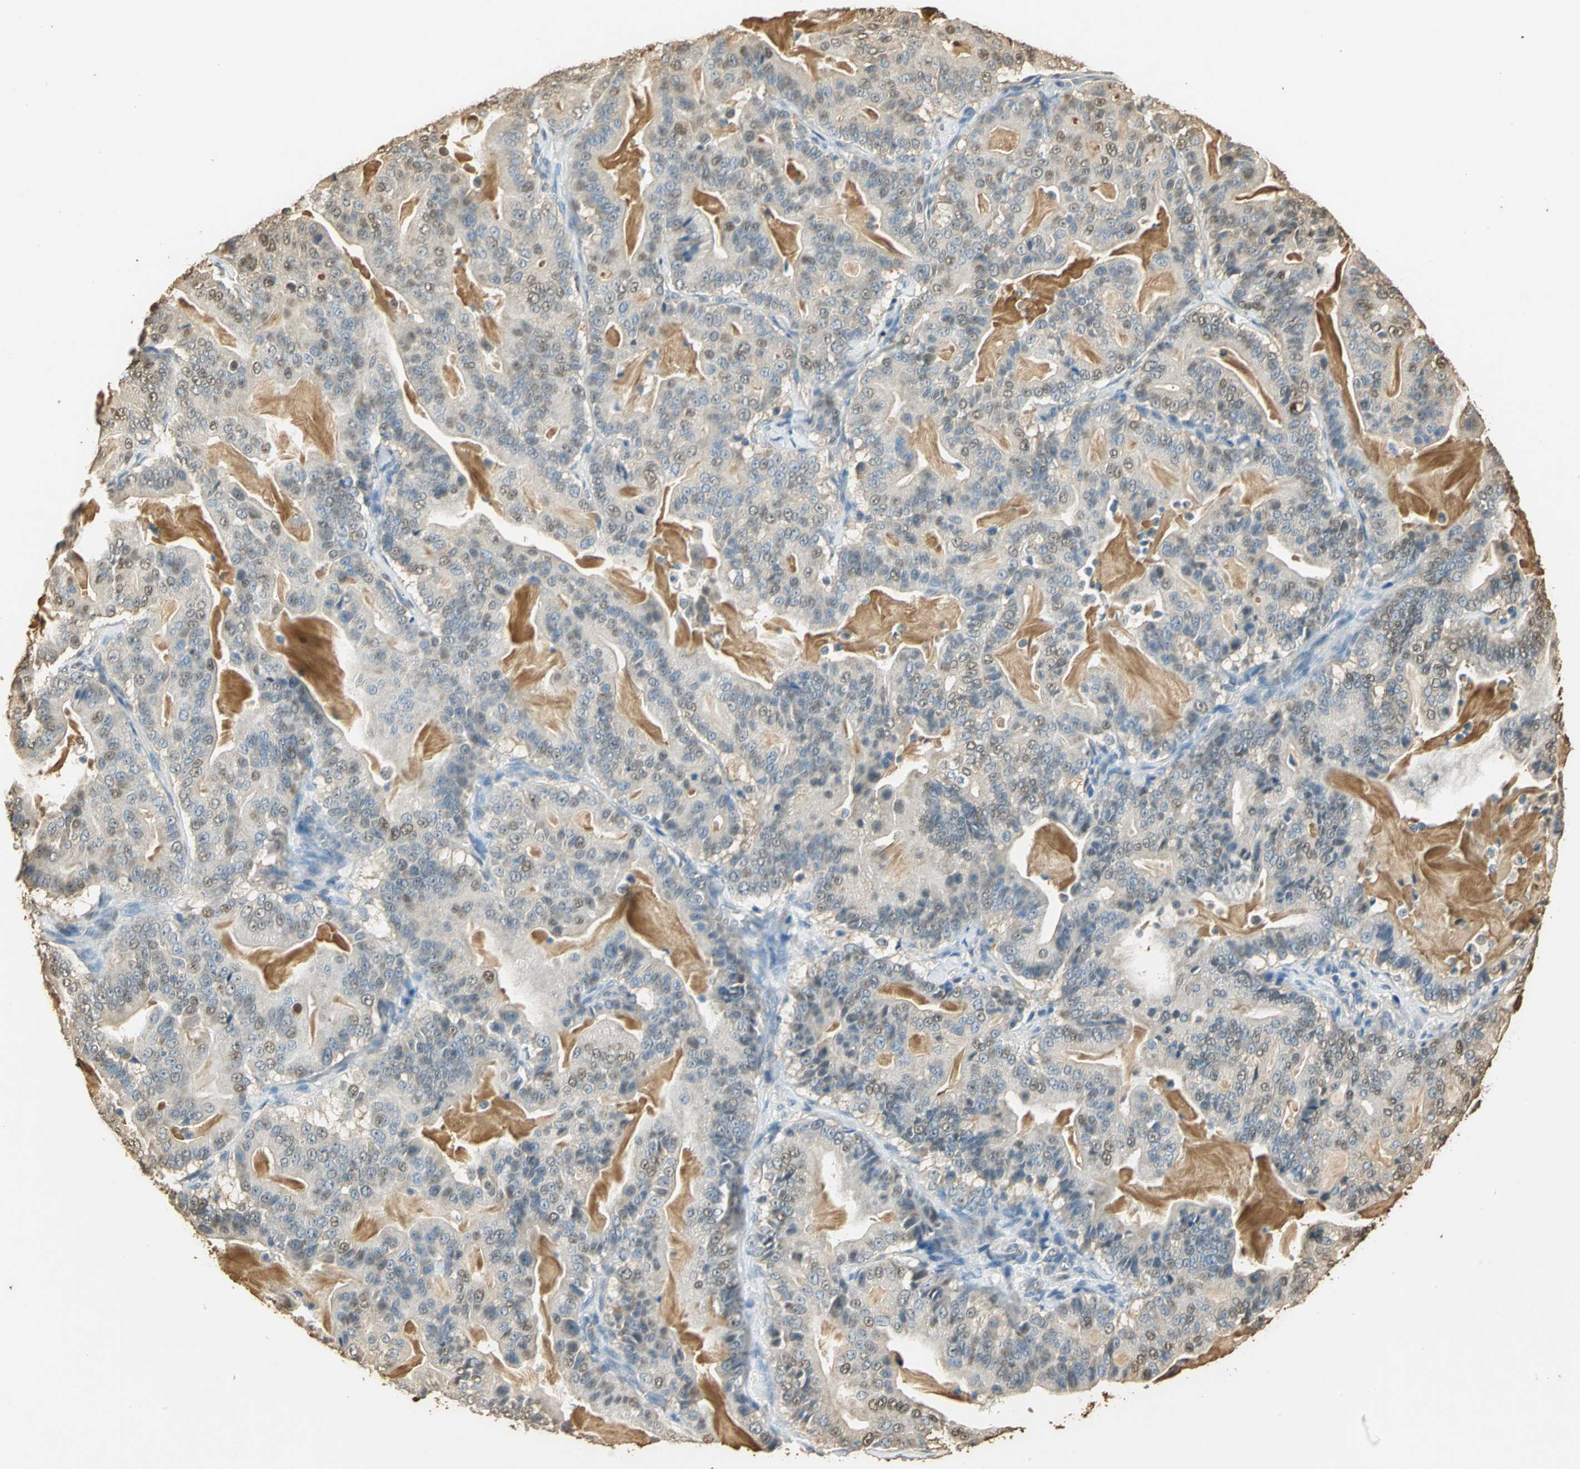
{"staining": {"intensity": "weak", "quantity": ">75%", "location": "cytoplasmic/membranous"}, "tissue": "pancreatic cancer", "cell_type": "Tumor cells", "image_type": "cancer", "snomed": [{"axis": "morphology", "description": "Adenocarcinoma, NOS"}, {"axis": "topography", "description": "Pancreas"}], "caption": "This micrograph demonstrates immunohistochemistry staining of pancreatic adenocarcinoma, with low weak cytoplasmic/membranous expression in about >75% of tumor cells.", "gene": "GAPDH", "patient": {"sex": "male", "age": 63}}